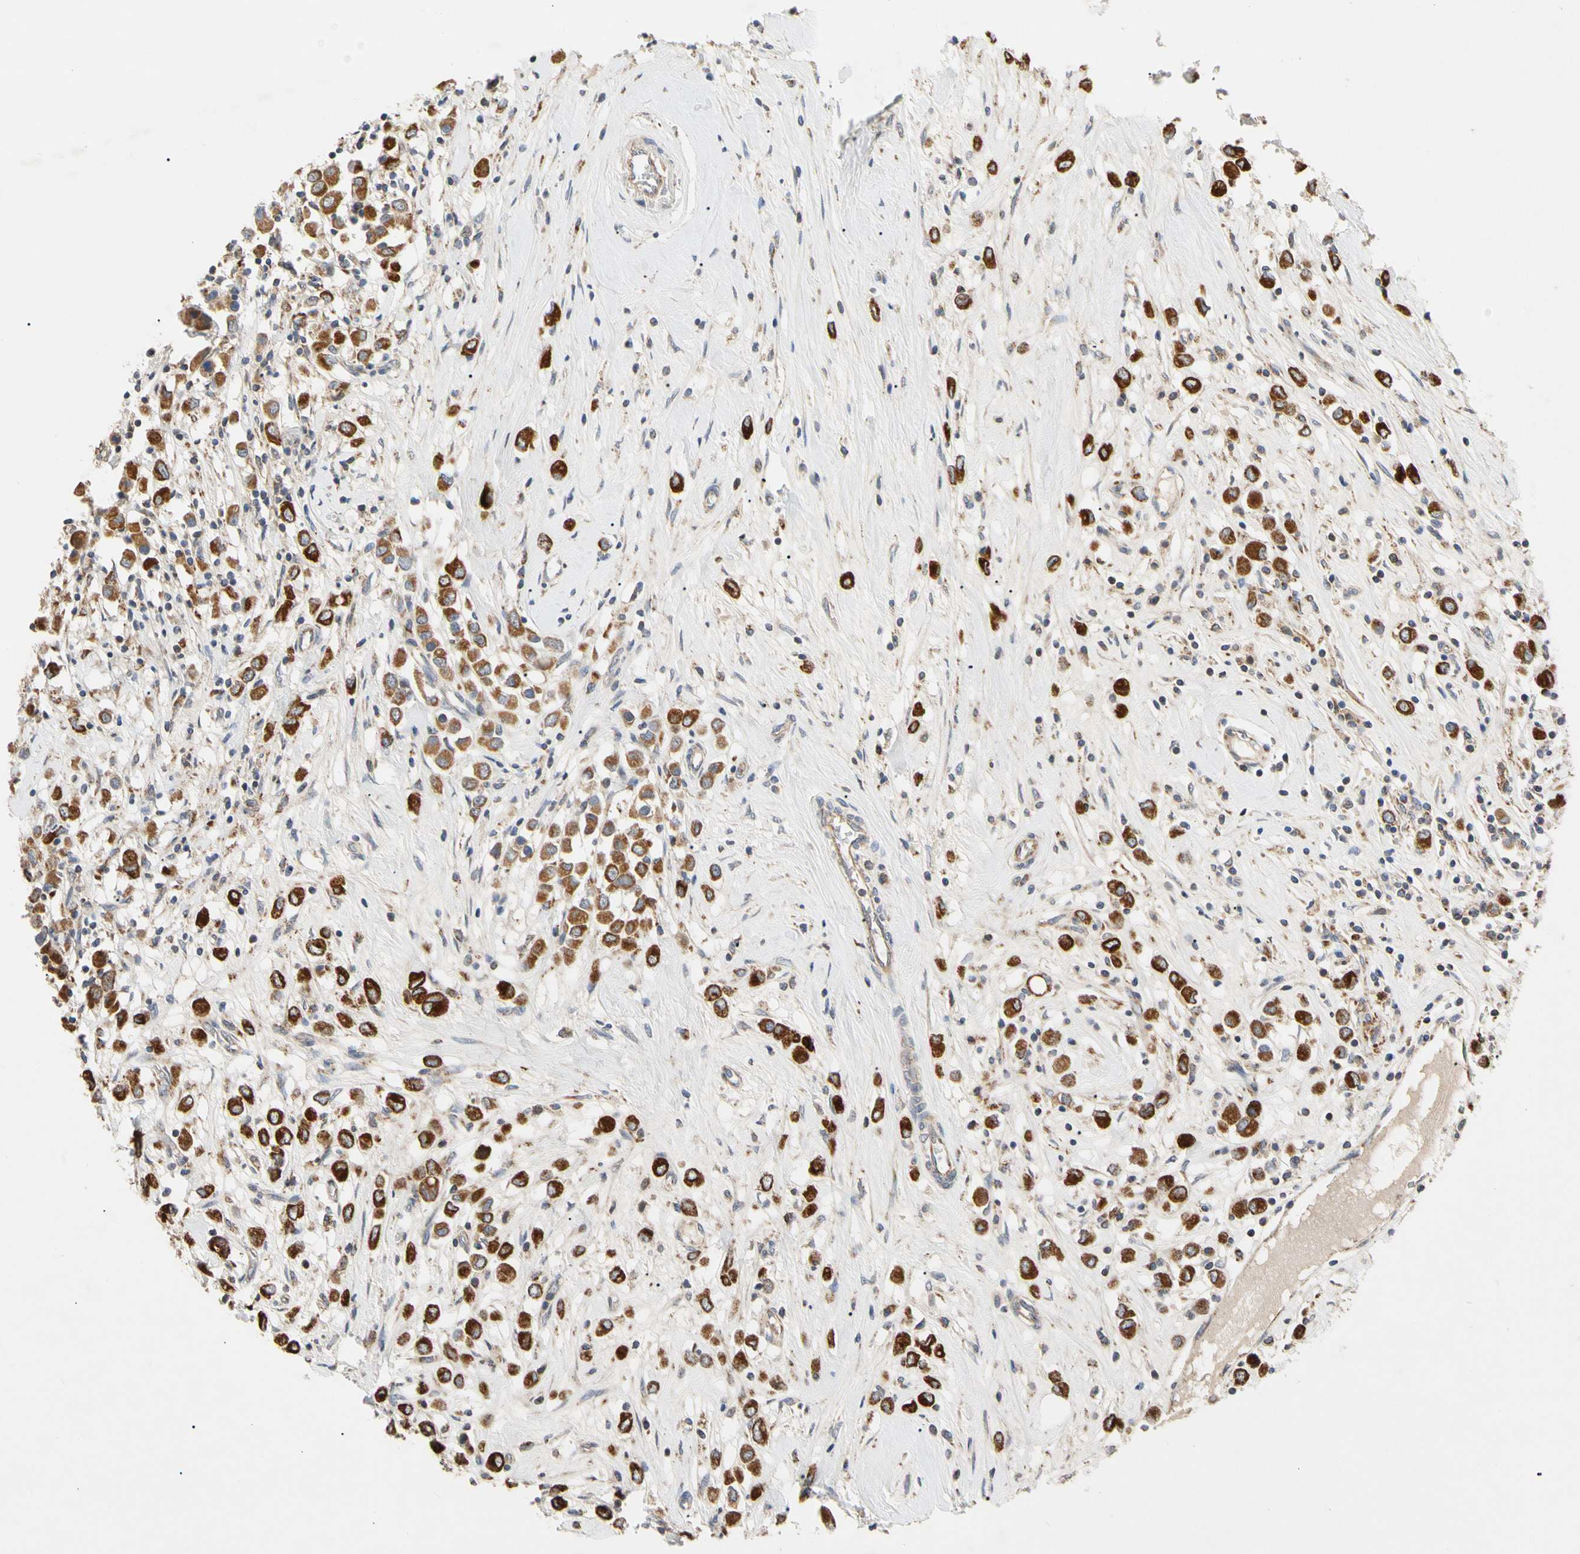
{"staining": {"intensity": "strong", "quantity": ">75%", "location": "cytoplasmic/membranous"}, "tissue": "breast cancer", "cell_type": "Tumor cells", "image_type": "cancer", "snomed": [{"axis": "morphology", "description": "Duct carcinoma"}, {"axis": "topography", "description": "Breast"}], "caption": "Human intraductal carcinoma (breast) stained with a protein marker exhibits strong staining in tumor cells.", "gene": "GPD2", "patient": {"sex": "female", "age": 61}}